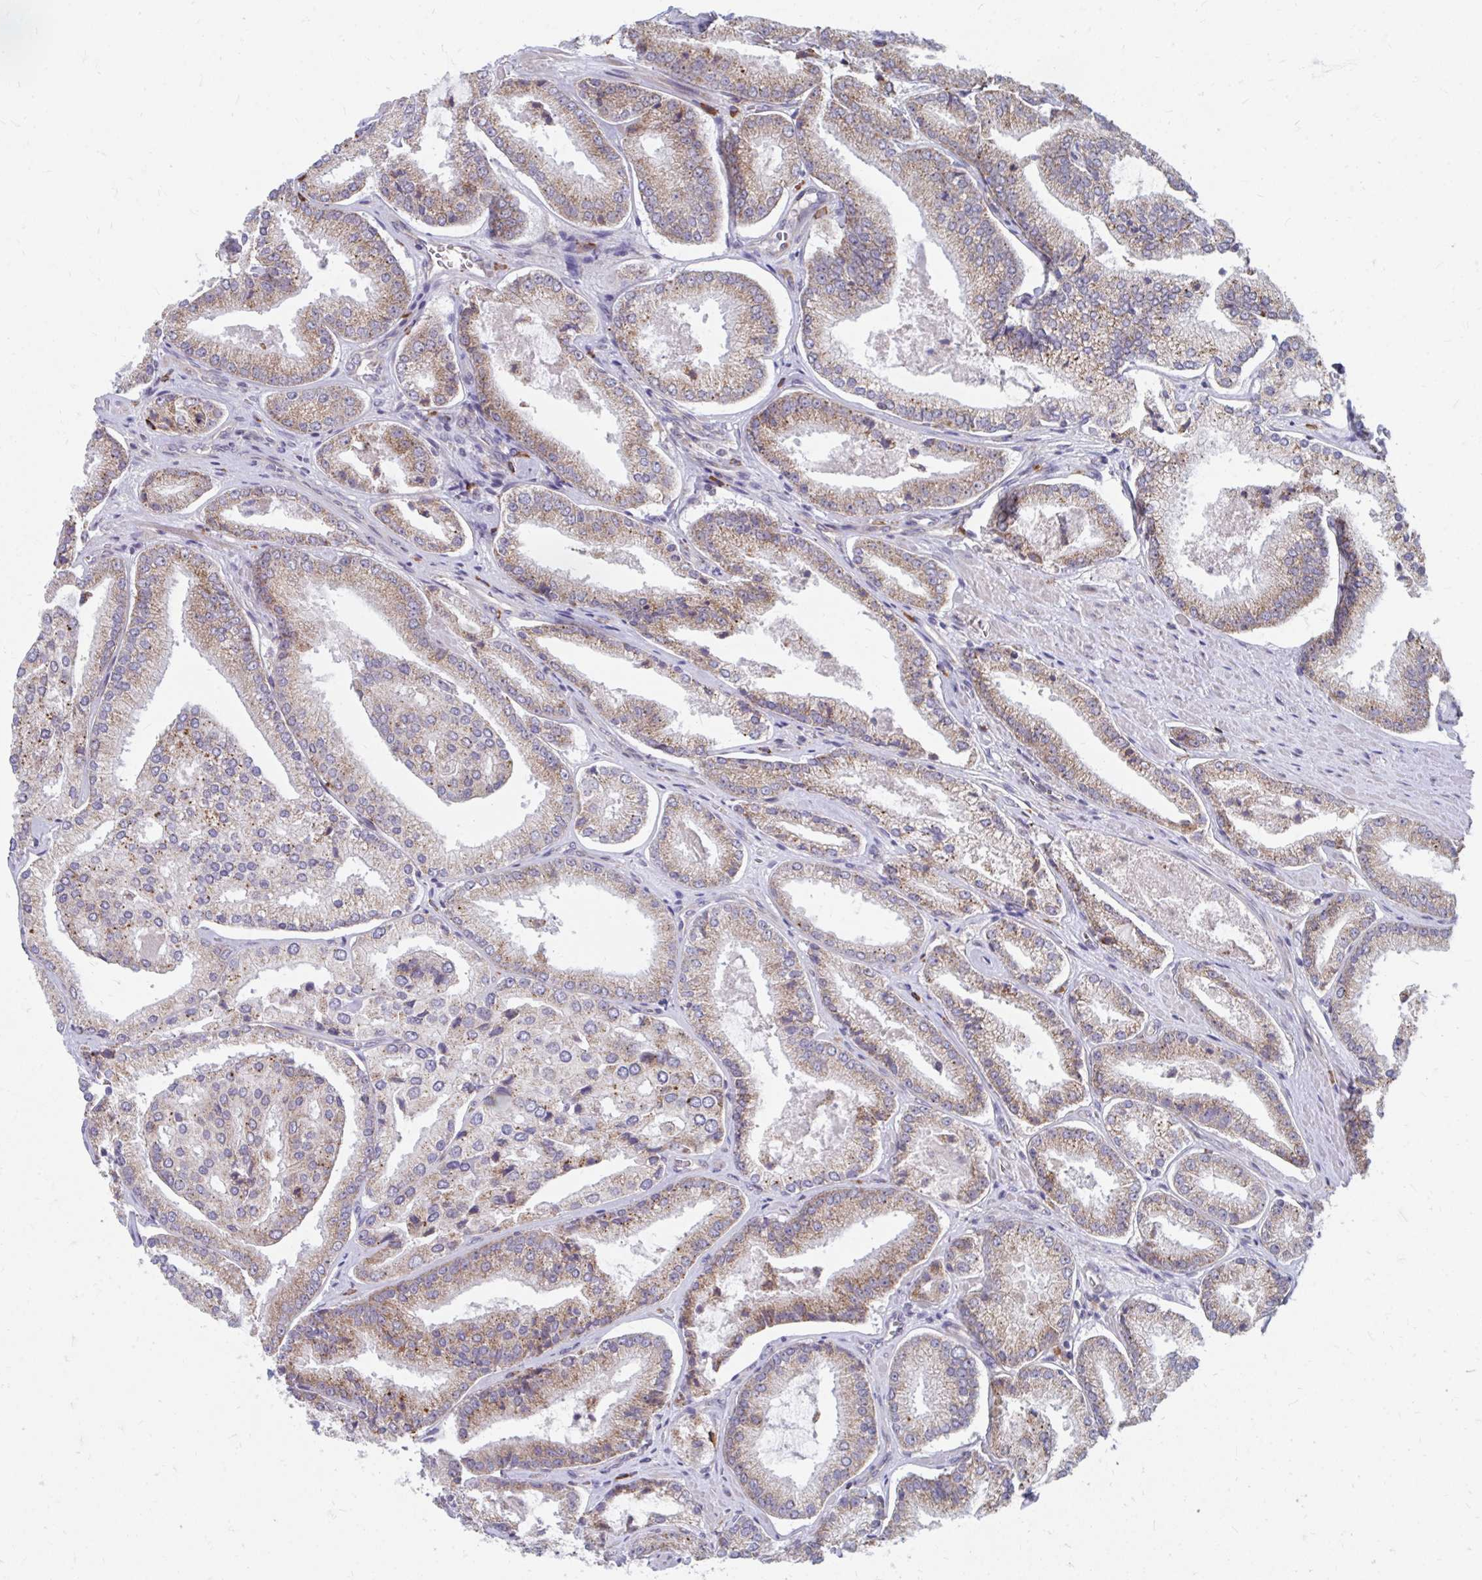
{"staining": {"intensity": "moderate", "quantity": "25%-75%", "location": "cytoplasmic/membranous"}, "tissue": "prostate cancer", "cell_type": "Tumor cells", "image_type": "cancer", "snomed": [{"axis": "morphology", "description": "Adenocarcinoma, High grade"}, {"axis": "topography", "description": "Prostate"}], "caption": "Moderate cytoplasmic/membranous protein positivity is seen in about 25%-75% of tumor cells in prostate cancer (adenocarcinoma (high-grade)).", "gene": "PABIR3", "patient": {"sex": "male", "age": 73}}